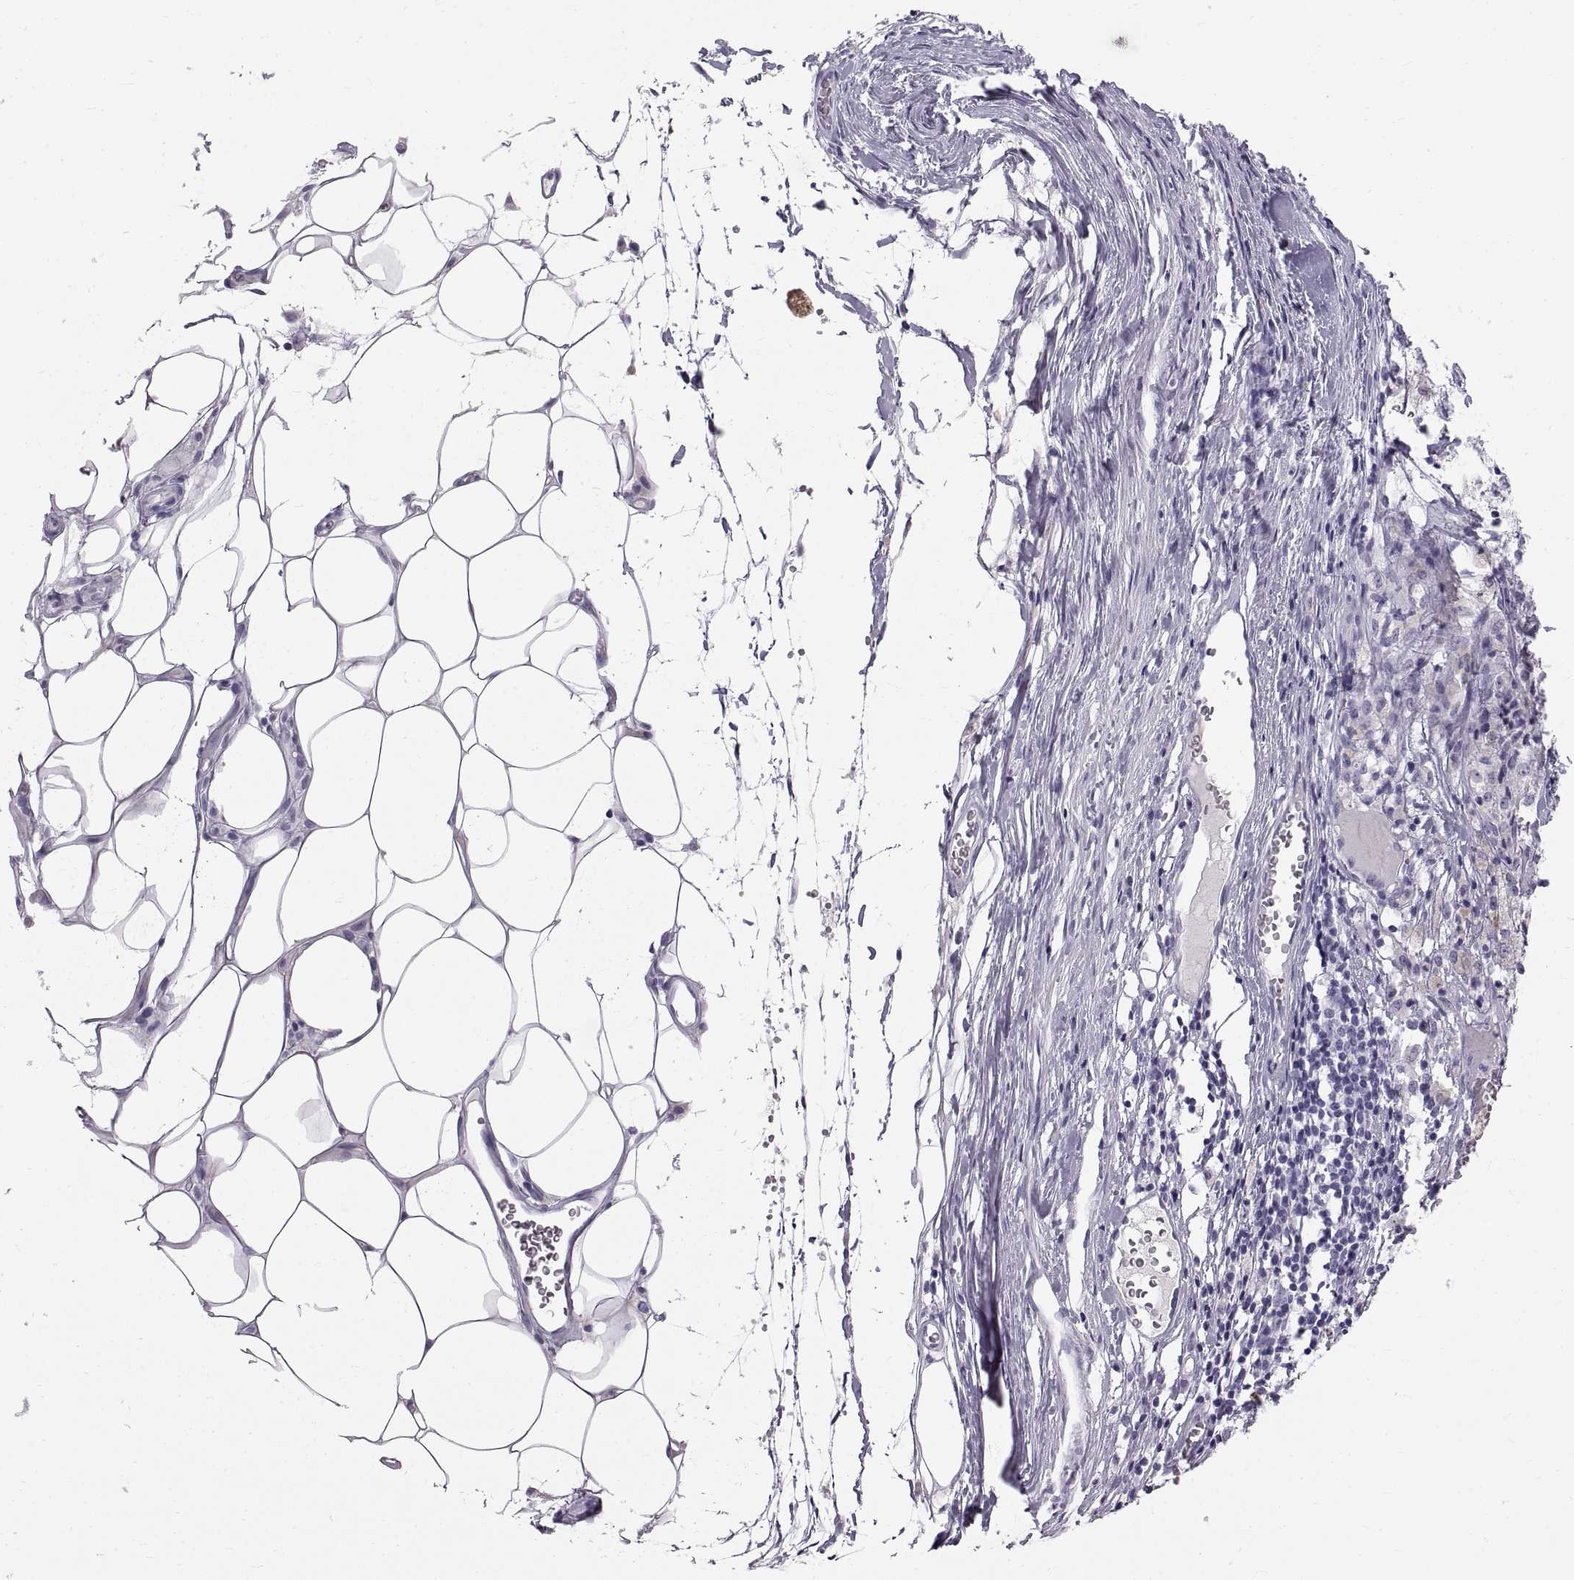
{"staining": {"intensity": "negative", "quantity": "none", "location": "none"}, "tissue": "melanoma", "cell_type": "Tumor cells", "image_type": "cancer", "snomed": [{"axis": "morphology", "description": "Malignant melanoma, Metastatic site"}, {"axis": "topography", "description": "Lymph node"}], "caption": "This is an immunohistochemistry image of malignant melanoma (metastatic site). There is no expression in tumor cells.", "gene": "WFDC8", "patient": {"sex": "female", "age": 64}}